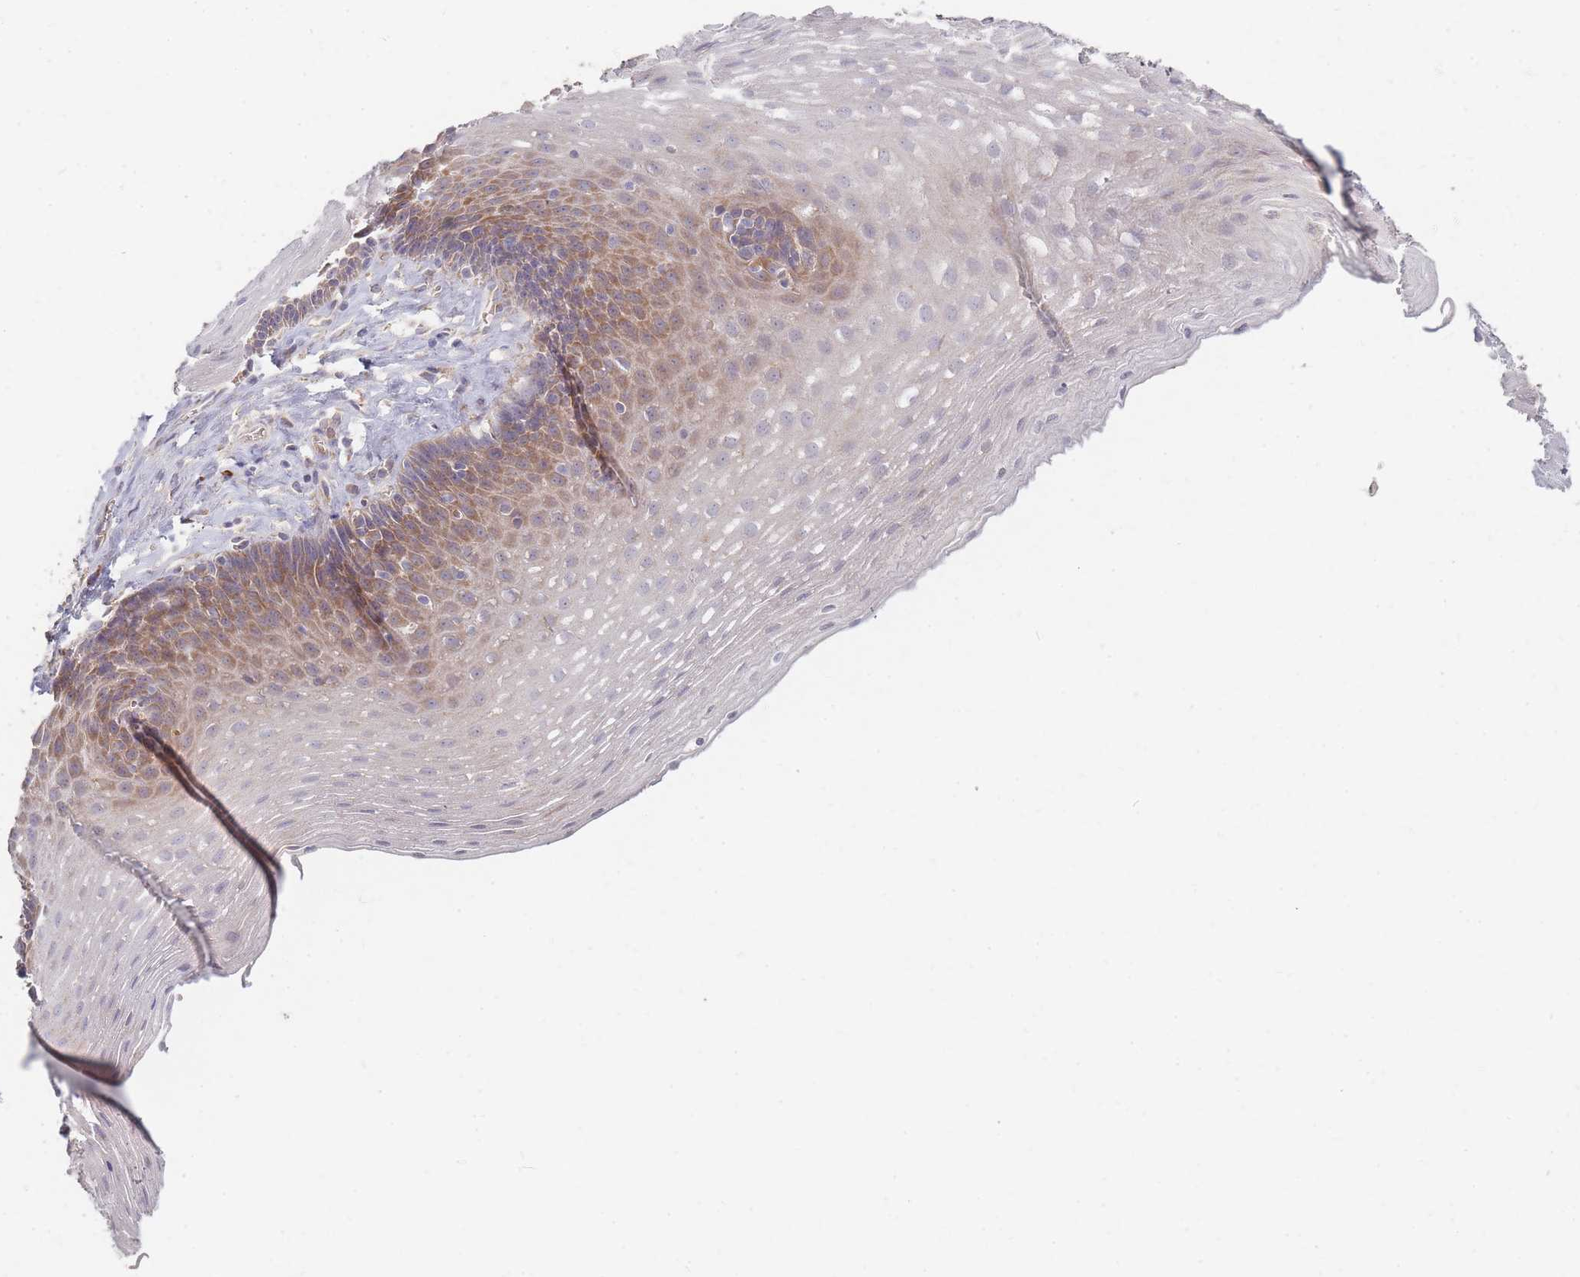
{"staining": {"intensity": "moderate", "quantity": "<25%", "location": "cytoplasmic/membranous"}, "tissue": "esophagus", "cell_type": "Squamous epithelial cells", "image_type": "normal", "snomed": [{"axis": "morphology", "description": "Normal tissue, NOS"}, {"axis": "topography", "description": "Esophagus"}], "caption": "Immunohistochemical staining of benign human esophagus exhibits moderate cytoplasmic/membranous protein positivity in approximately <25% of squamous epithelial cells. (IHC, brightfield microscopy, high magnification).", "gene": "SMIM14", "patient": {"sex": "female", "age": 66}}